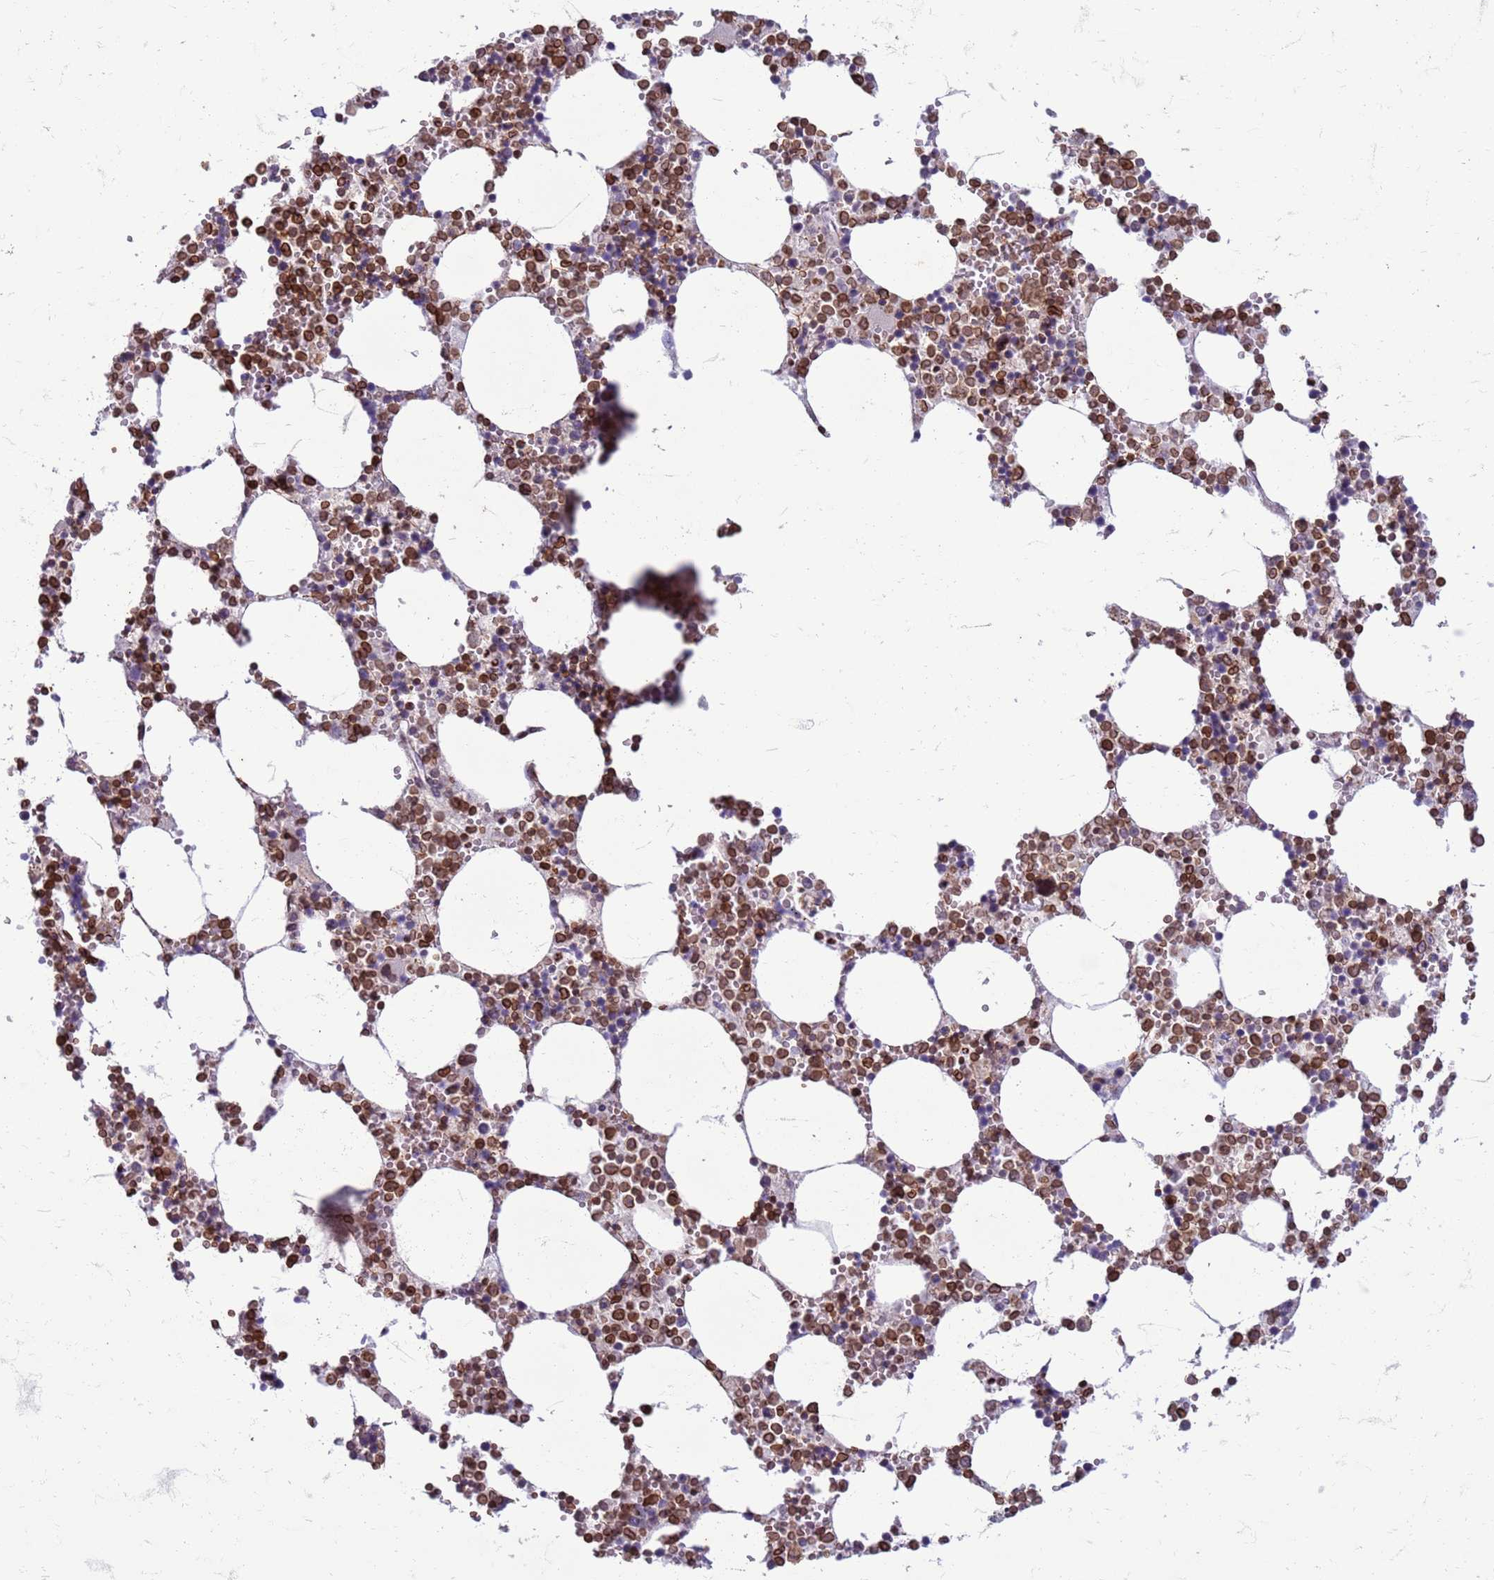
{"staining": {"intensity": "moderate", "quantity": ">75%", "location": "cytoplasmic/membranous,nuclear"}, "tissue": "bone marrow", "cell_type": "Hematopoietic cells", "image_type": "normal", "snomed": [{"axis": "morphology", "description": "Normal tissue, NOS"}, {"axis": "topography", "description": "Bone marrow"}], "caption": "Benign bone marrow exhibits moderate cytoplasmic/membranous,nuclear positivity in approximately >75% of hematopoietic cells.", "gene": "METTL25B", "patient": {"sex": "female", "age": 64}}